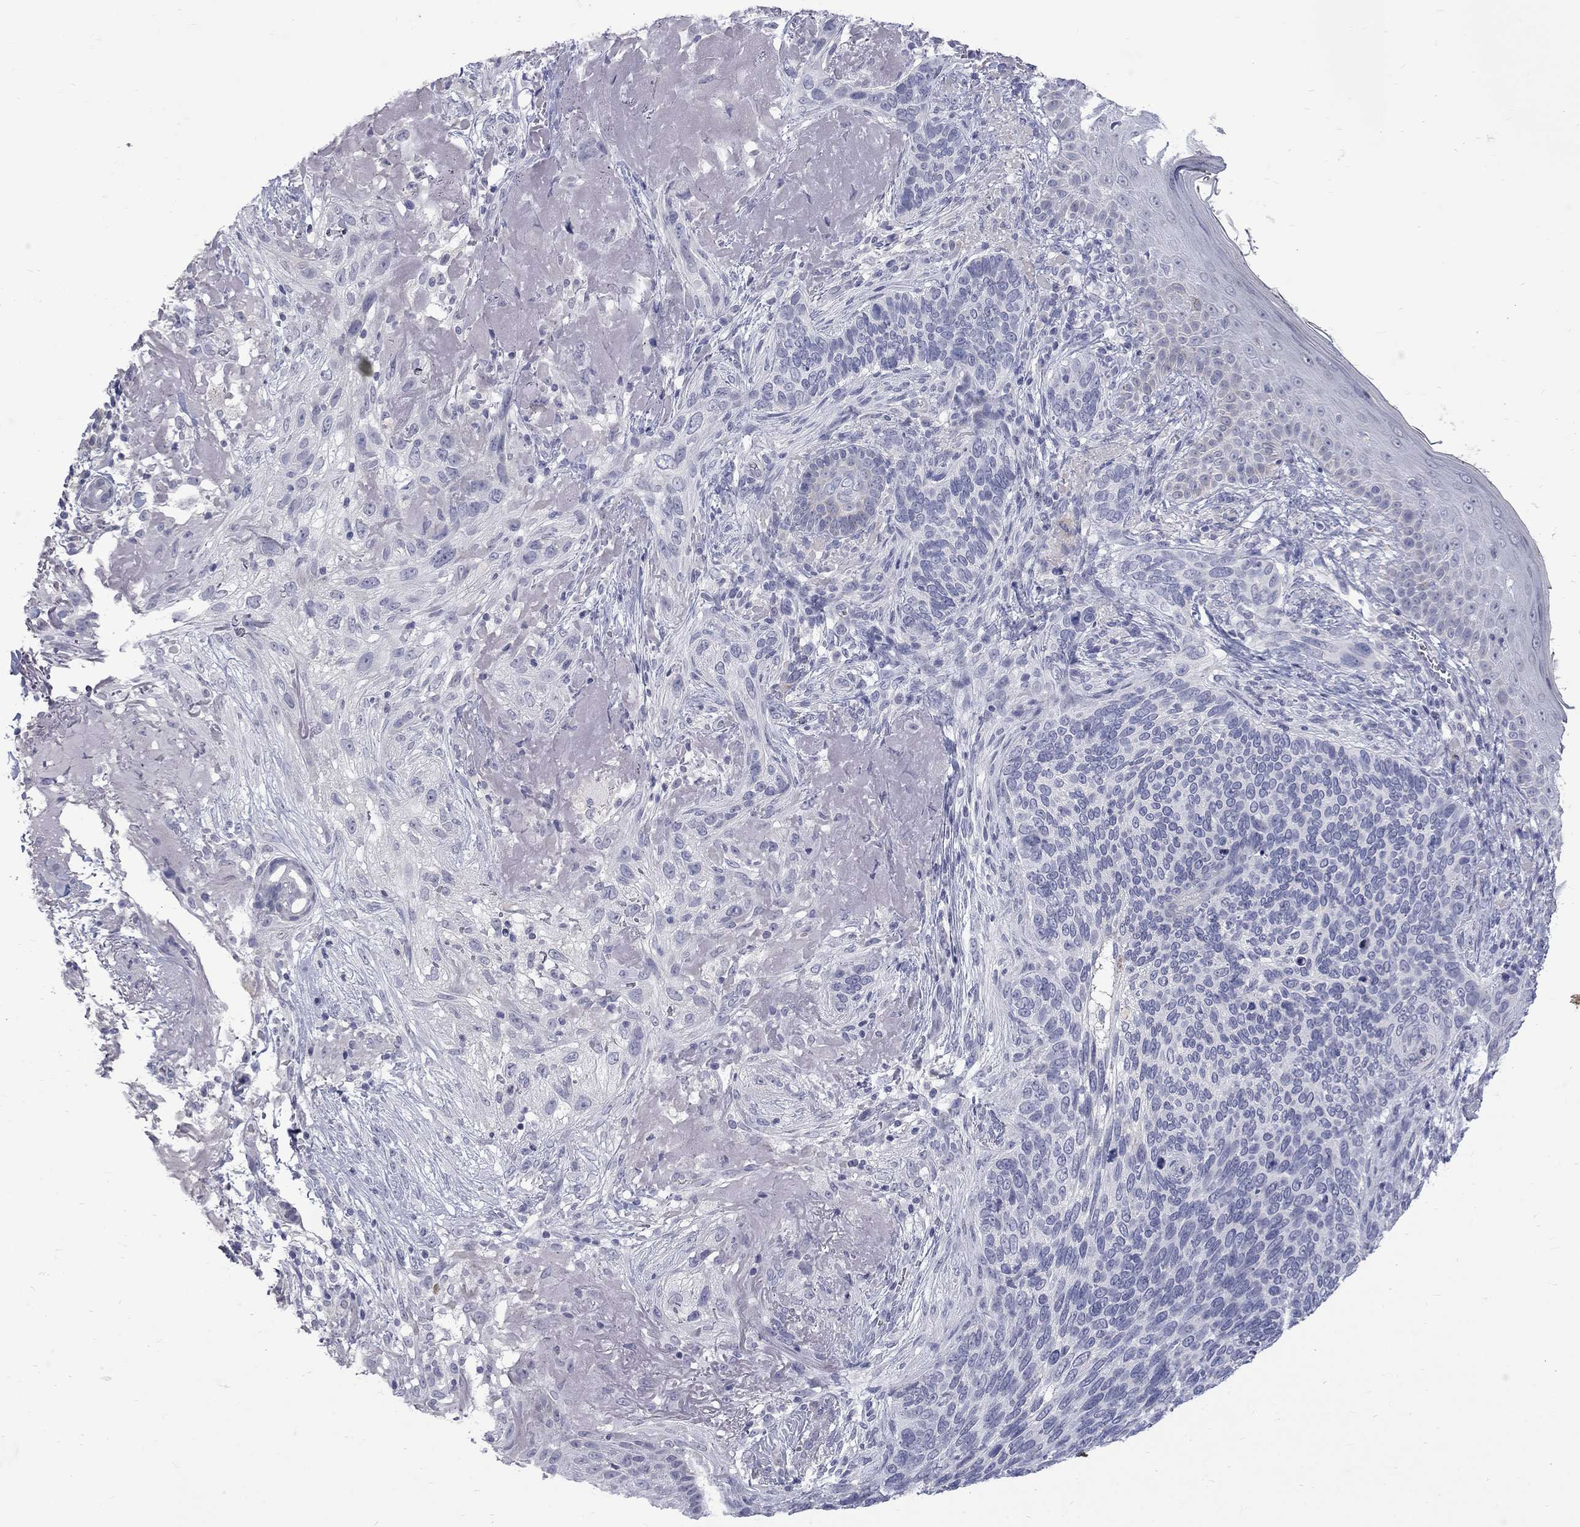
{"staining": {"intensity": "negative", "quantity": "none", "location": "none"}, "tissue": "skin cancer", "cell_type": "Tumor cells", "image_type": "cancer", "snomed": [{"axis": "morphology", "description": "Basal cell carcinoma"}, {"axis": "topography", "description": "Skin"}], "caption": "This is a photomicrograph of IHC staining of skin cancer (basal cell carcinoma), which shows no positivity in tumor cells. (Brightfield microscopy of DAB (3,3'-diaminobenzidine) immunohistochemistry at high magnification).", "gene": "CTNND2", "patient": {"sex": "male", "age": 91}}